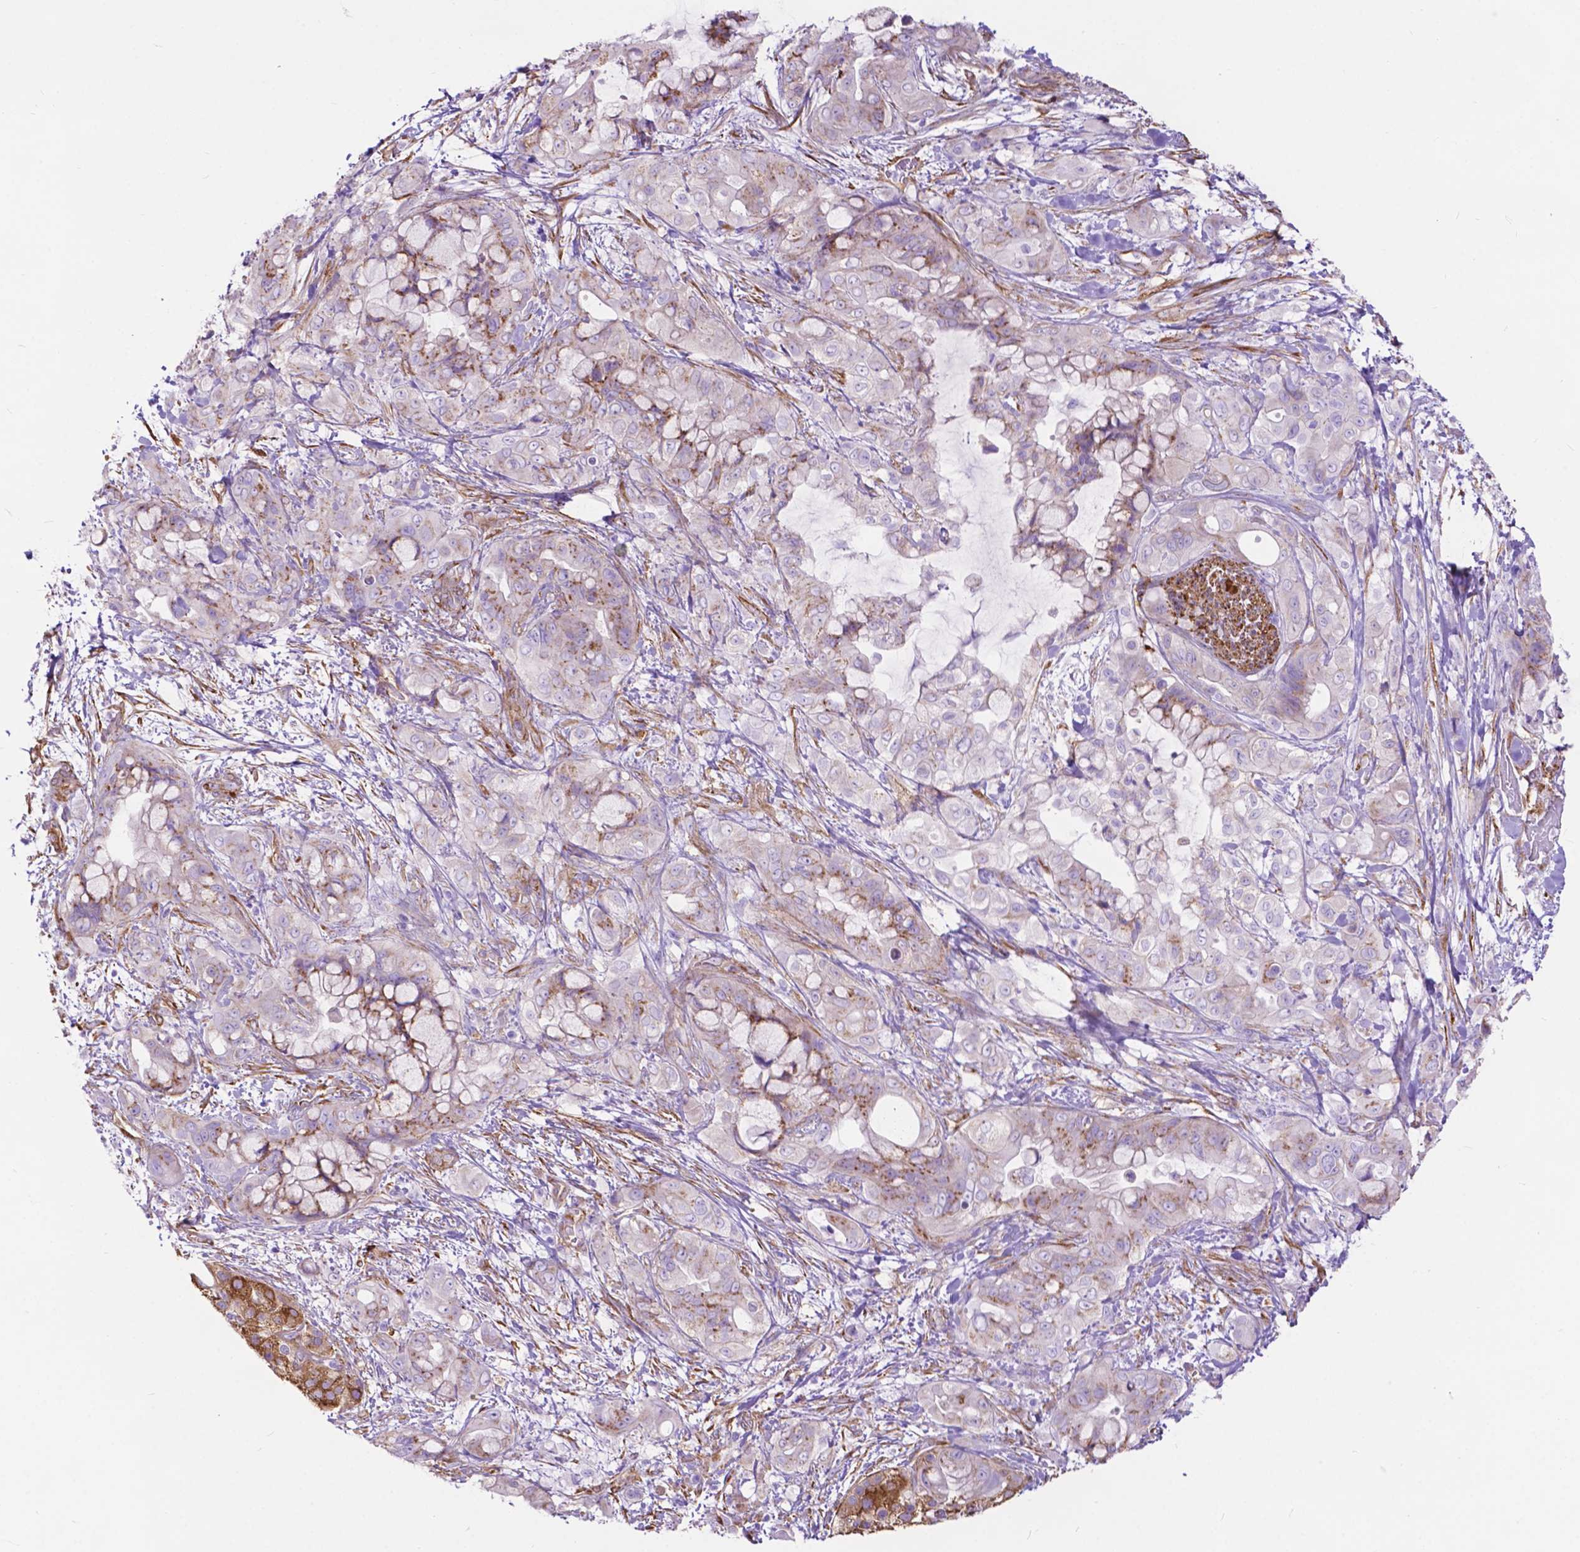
{"staining": {"intensity": "moderate", "quantity": "<25%", "location": "cytoplasmic/membranous"}, "tissue": "pancreatic cancer", "cell_type": "Tumor cells", "image_type": "cancer", "snomed": [{"axis": "morphology", "description": "Adenocarcinoma, NOS"}, {"axis": "topography", "description": "Pancreas"}], "caption": "Moderate cytoplasmic/membranous expression is appreciated in approximately <25% of tumor cells in pancreatic cancer (adenocarcinoma).", "gene": "PCDHA12", "patient": {"sex": "male", "age": 71}}